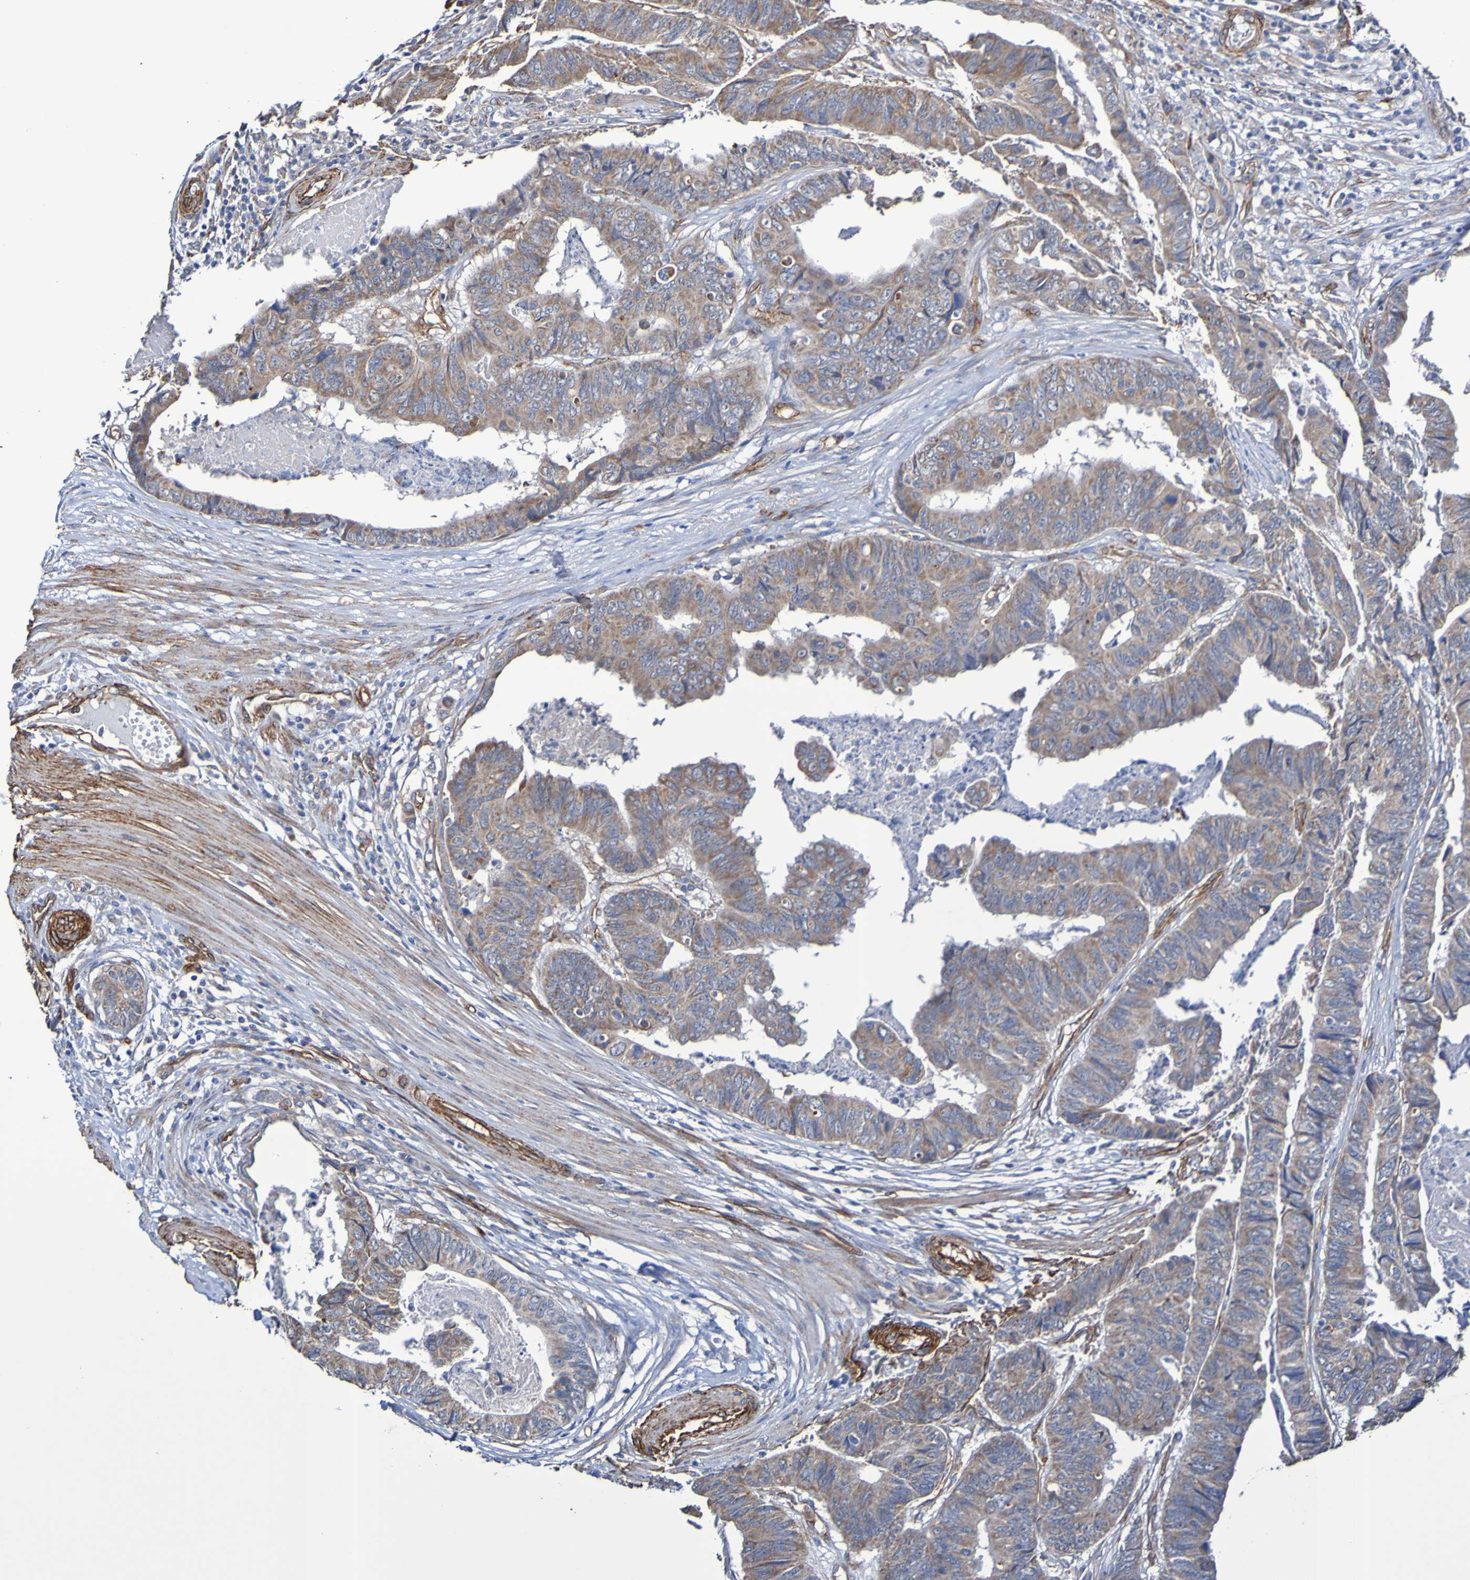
{"staining": {"intensity": "moderate", "quantity": ">75%", "location": "cytoplasmic/membranous"}, "tissue": "stomach cancer", "cell_type": "Tumor cells", "image_type": "cancer", "snomed": [{"axis": "morphology", "description": "Adenocarcinoma, NOS"}, {"axis": "topography", "description": "Stomach, lower"}], "caption": "Immunohistochemical staining of stomach cancer (adenocarcinoma) demonstrates medium levels of moderate cytoplasmic/membranous protein expression in approximately >75% of tumor cells. (Brightfield microscopy of DAB IHC at high magnification).", "gene": "ELMOD3", "patient": {"sex": "male", "age": 77}}